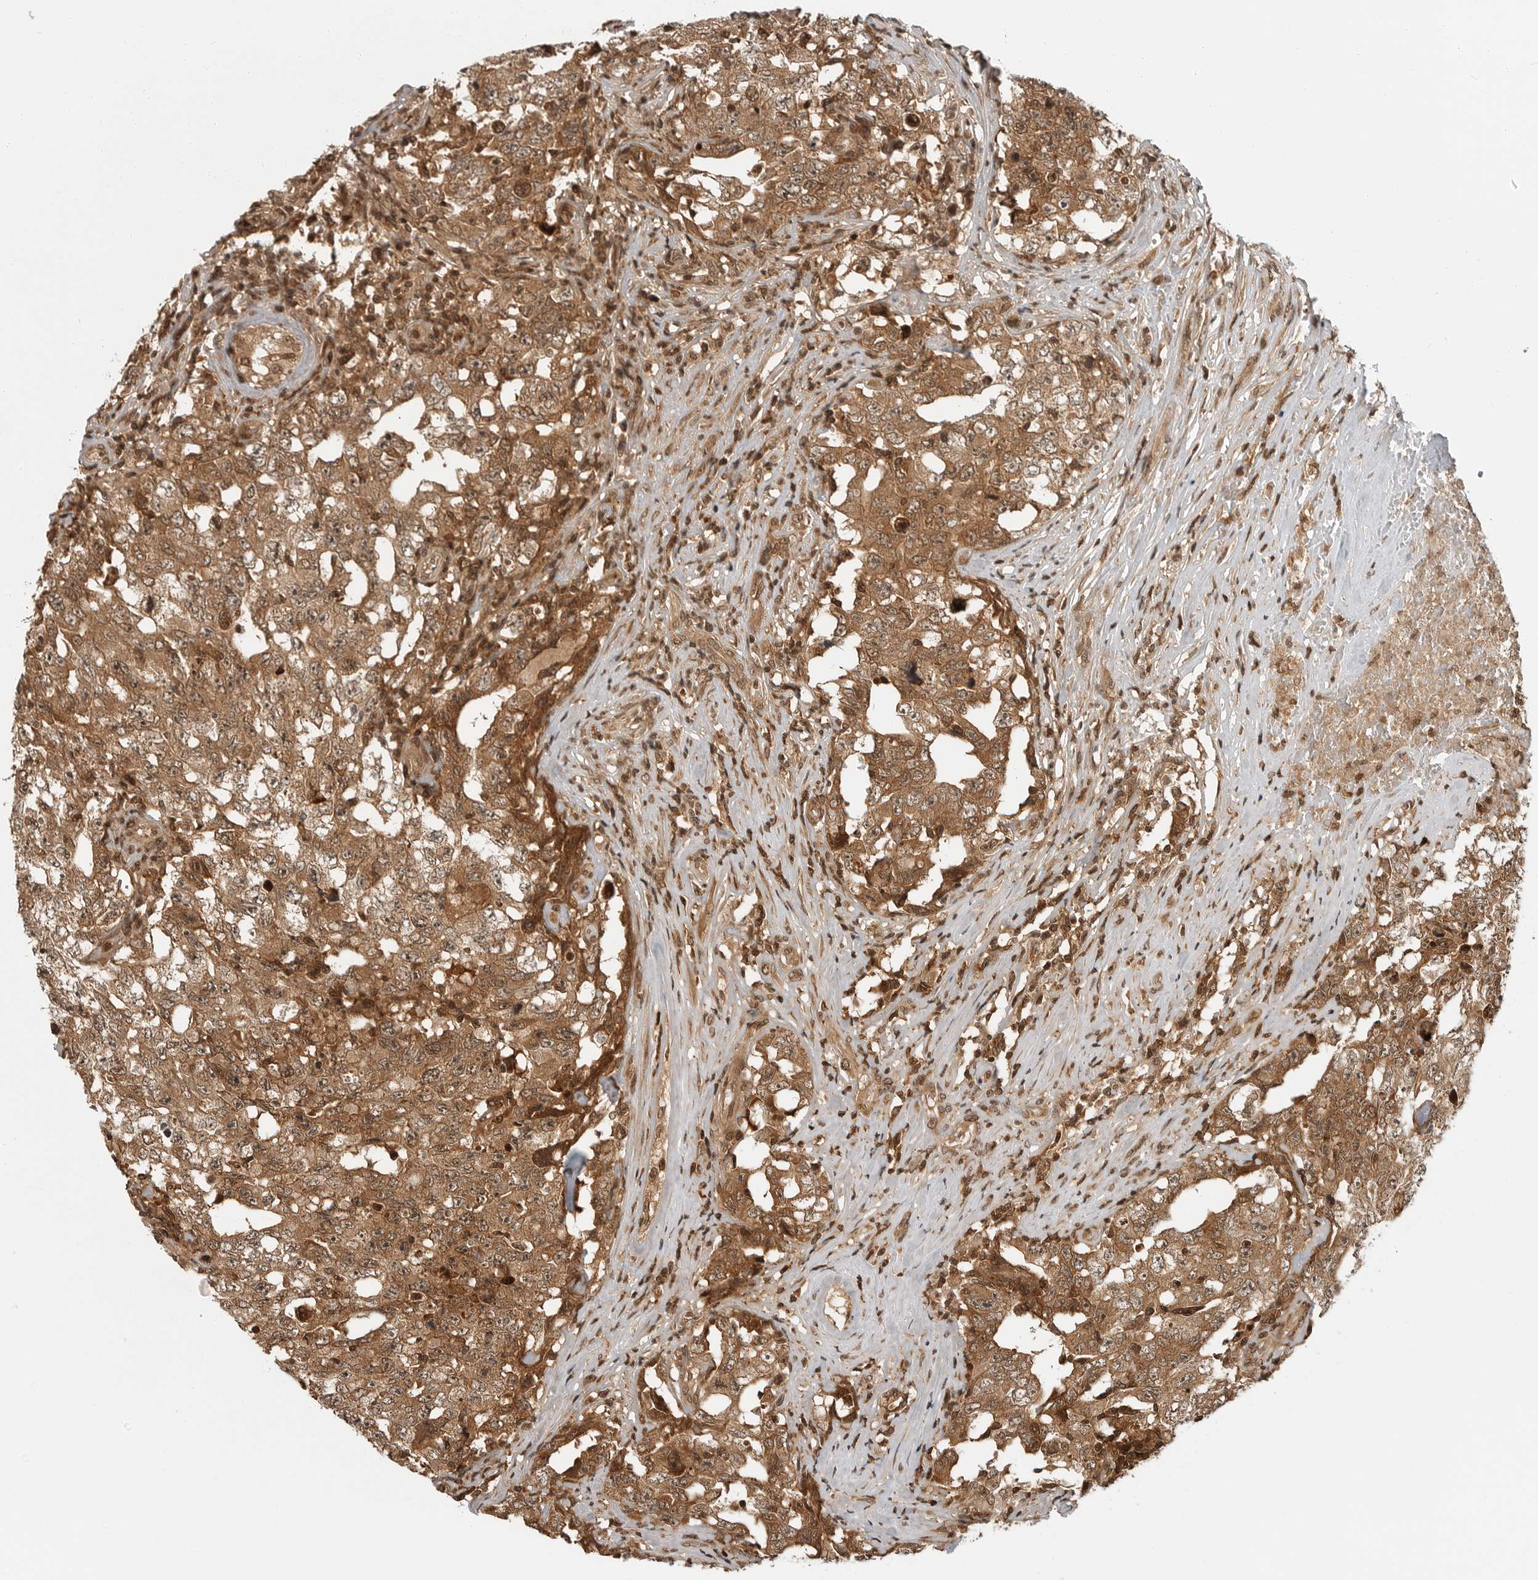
{"staining": {"intensity": "moderate", "quantity": ">75%", "location": "cytoplasmic/membranous"}, "tissue": "testis cancer", "cell_type": "Tumor cells", "image_type": "cancer", "snomed": [{"axis": "morphology", "description": "Carcinoma, Embryonal, NOS"}, {"axis": "topography", "description": "Testis"}], "caption": "Immunohistochemistry (DAB) staining of human embryonal carcinoma (testis) shows moderate cytoplasmic/membranous protein staining in approximately >75% of tumor cells. (brown staining indicates protein expression, while blue staining denotes nuclei).", "gene": "SZRD1", "patient": {"sex": "male", "age": 26}}